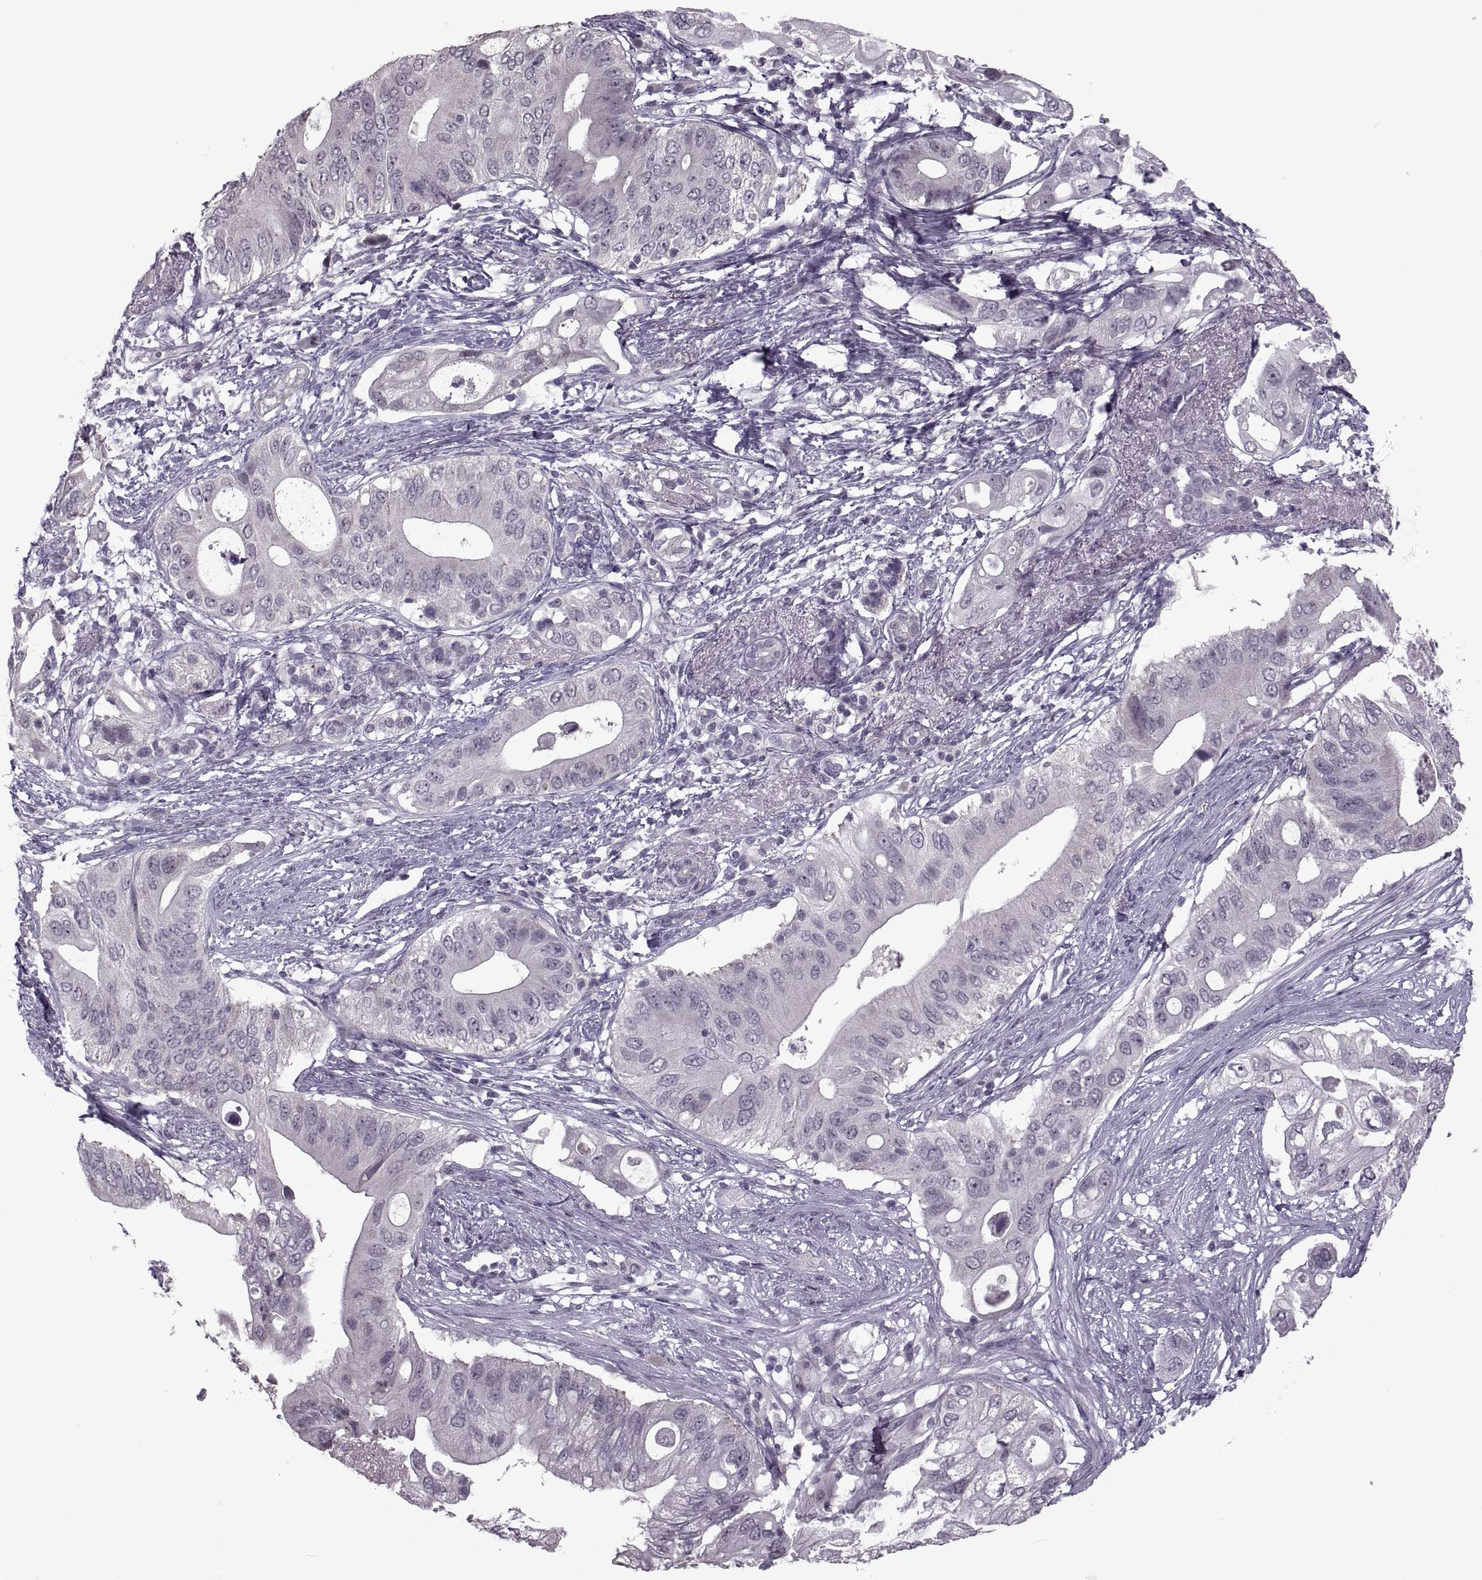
{"staining": {"intensity": "negative", "quantity": "none", "location": "none"}, "tissue": "pancreatic cancer", "cell_type": "Tumor cells", "image_type": "cancer", "snomed": [{"axis": "morphology", "description": "Adenocarcinoma, NOS"}, {"axis": "topography", "description": "Pancreas"}], "caption": "Tumor cells are negative for brown protein staining in pancreatic adenocarcinoma.", "gene": "MGAT4D", "patient": {"sex": "female", "age": 72}}